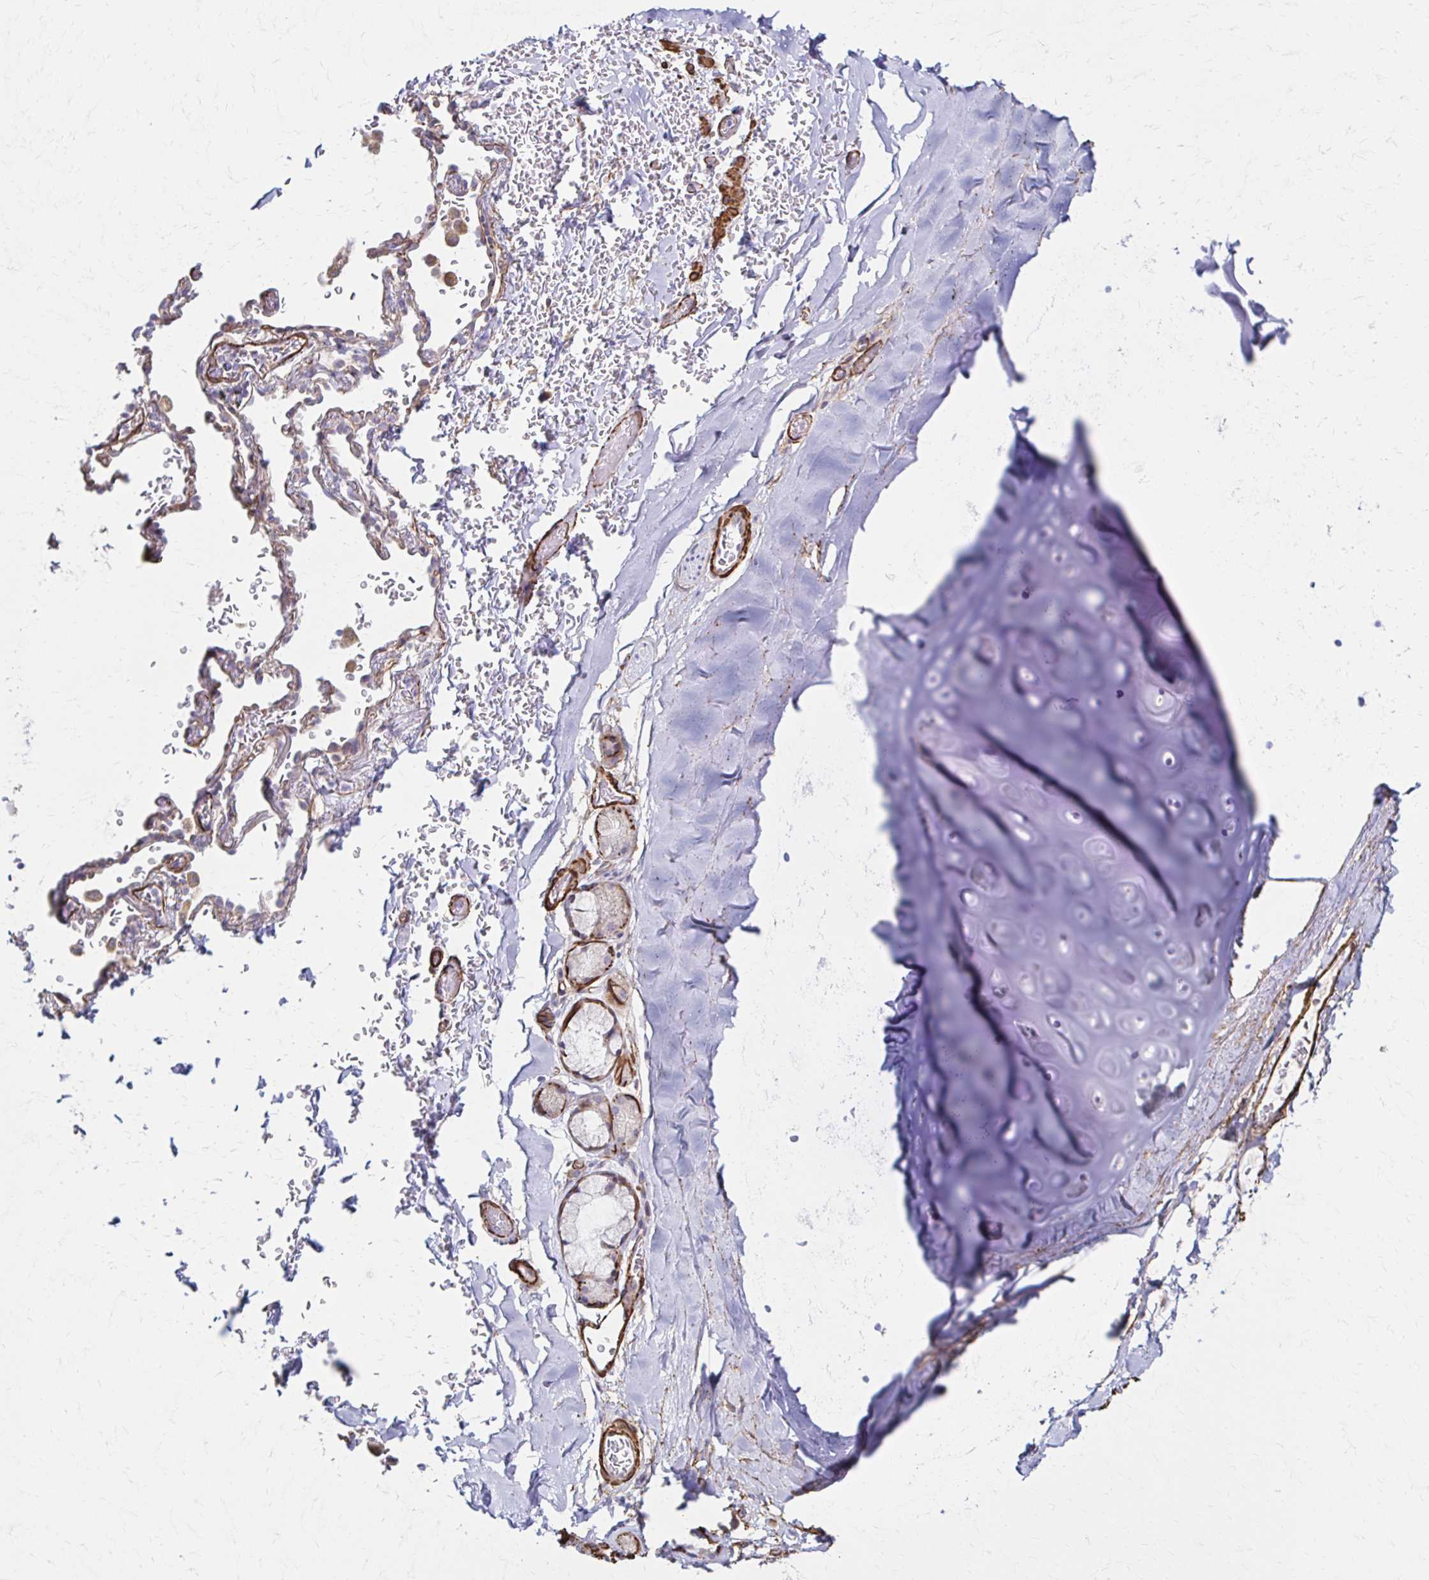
{"staining": {"intensity": "negative", "quantity": "none", "location": "none"}, "tissue": "adipose tissue", "cell_type": "Adipocytes", "image_type": "normal", "snomed": [{"axis": "morphology", "description": "Normal tissue, NOS"}, {"axis": "topography", "description": "Cartilage tissue"}, {"axis": "topography", "description": "Bronchus"}, {"axis": "topography", "description": "Peripheral nerve tissue"}], "caption": "Immunohistochemical staining of benign human adipose tissue reveals no significant staining in adipocytes.", "gene": "TIMMDC1", "patient": {"sex": "male", "age": 67}}